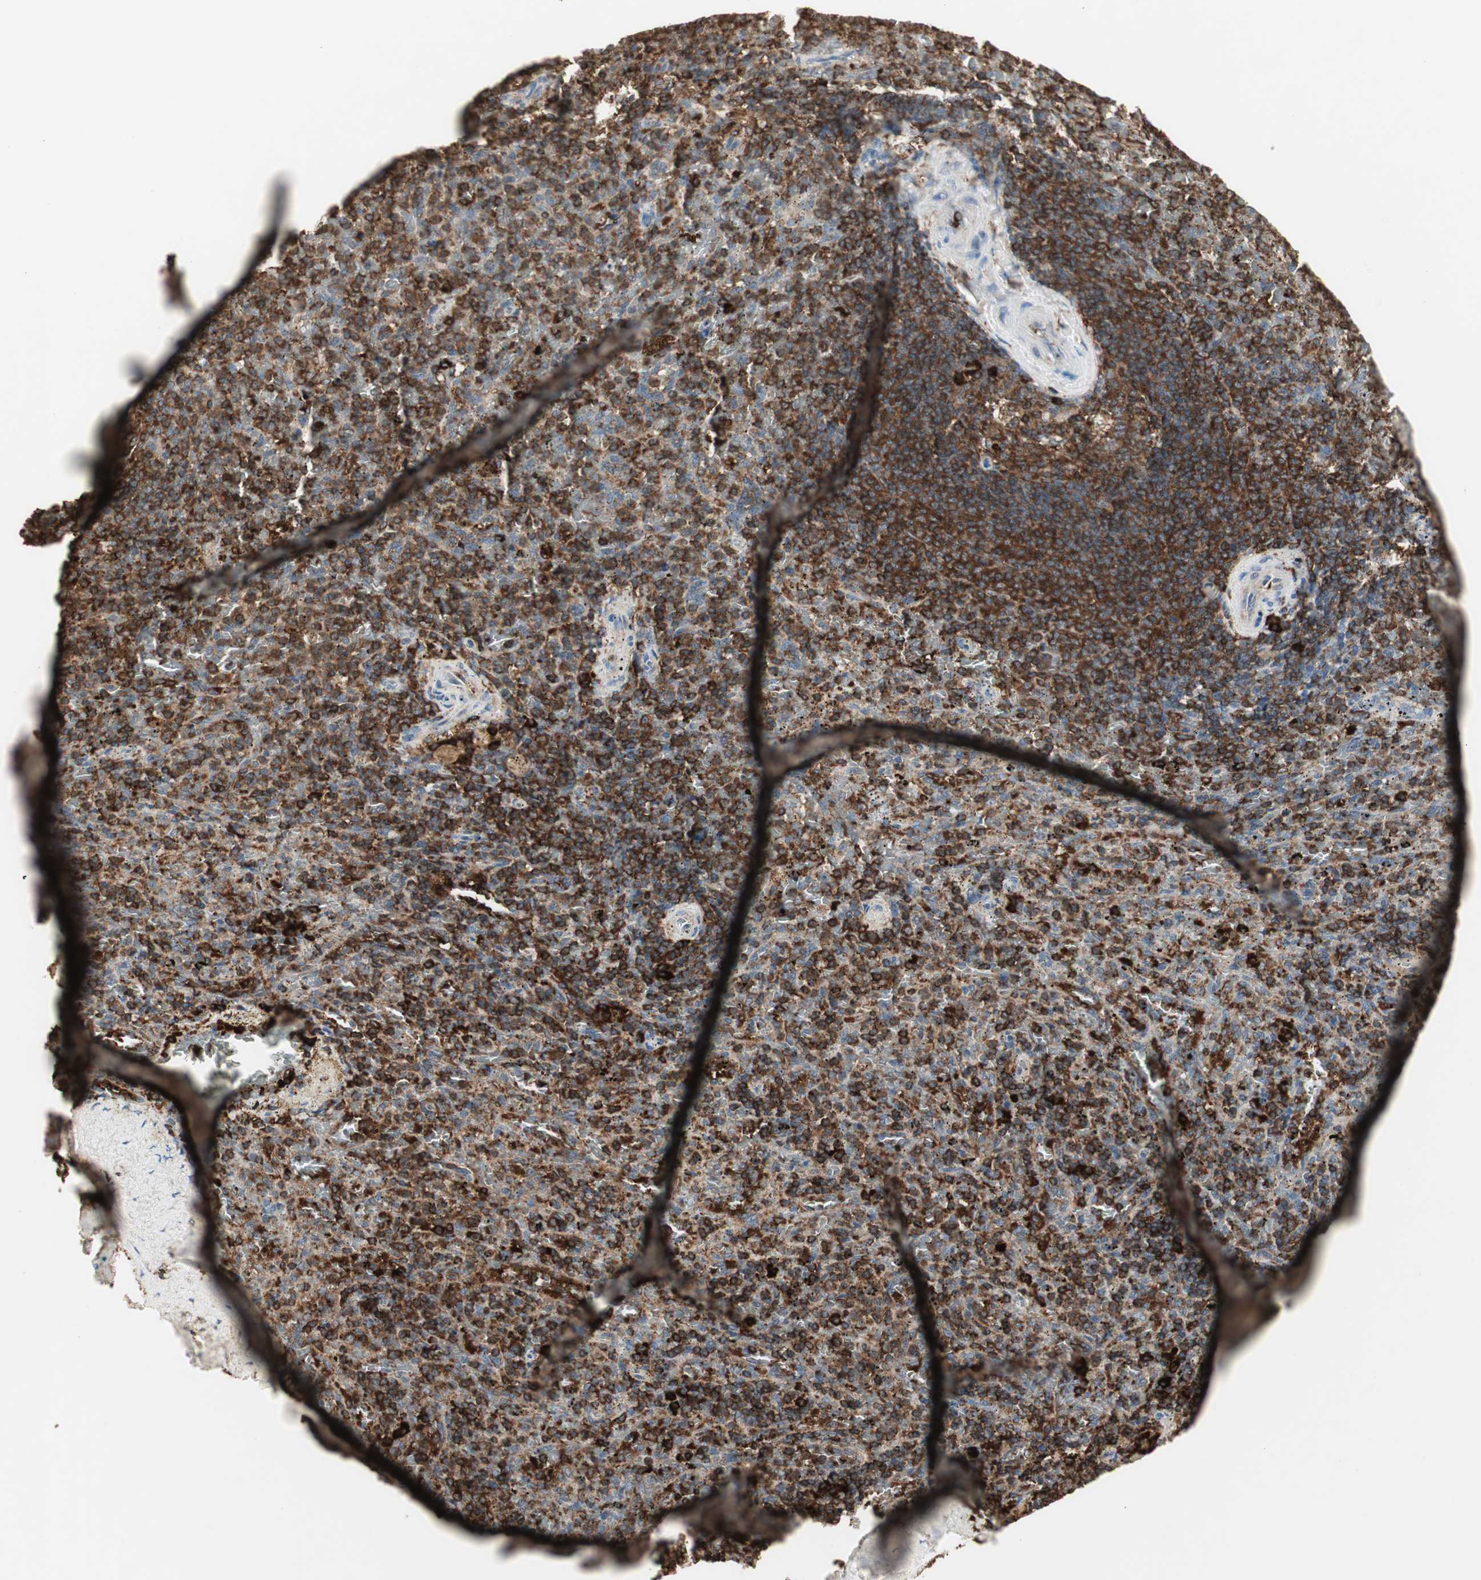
{"staining": {"intensity": "strong", "quantity": "25%-75%", "location": "cytoplasmic/membranous"}, "tissue": "spleen", "cell_type": "Cells in red pulp", "image_type": "normal", "snomed": [{"axis": "morphology", "description": "Normal tissue, NOS"}, {"axis": "topography", "description": "Spleen"}], "caption": "An image showing strong cytoplasmic/membranous expression in approximately 25%-75% of cells in red pulp in benign spleen, as visualized by brown immunohistochemical staining.", "gene": "MMP3", "patient": {"sex": "female", "age": 43}}